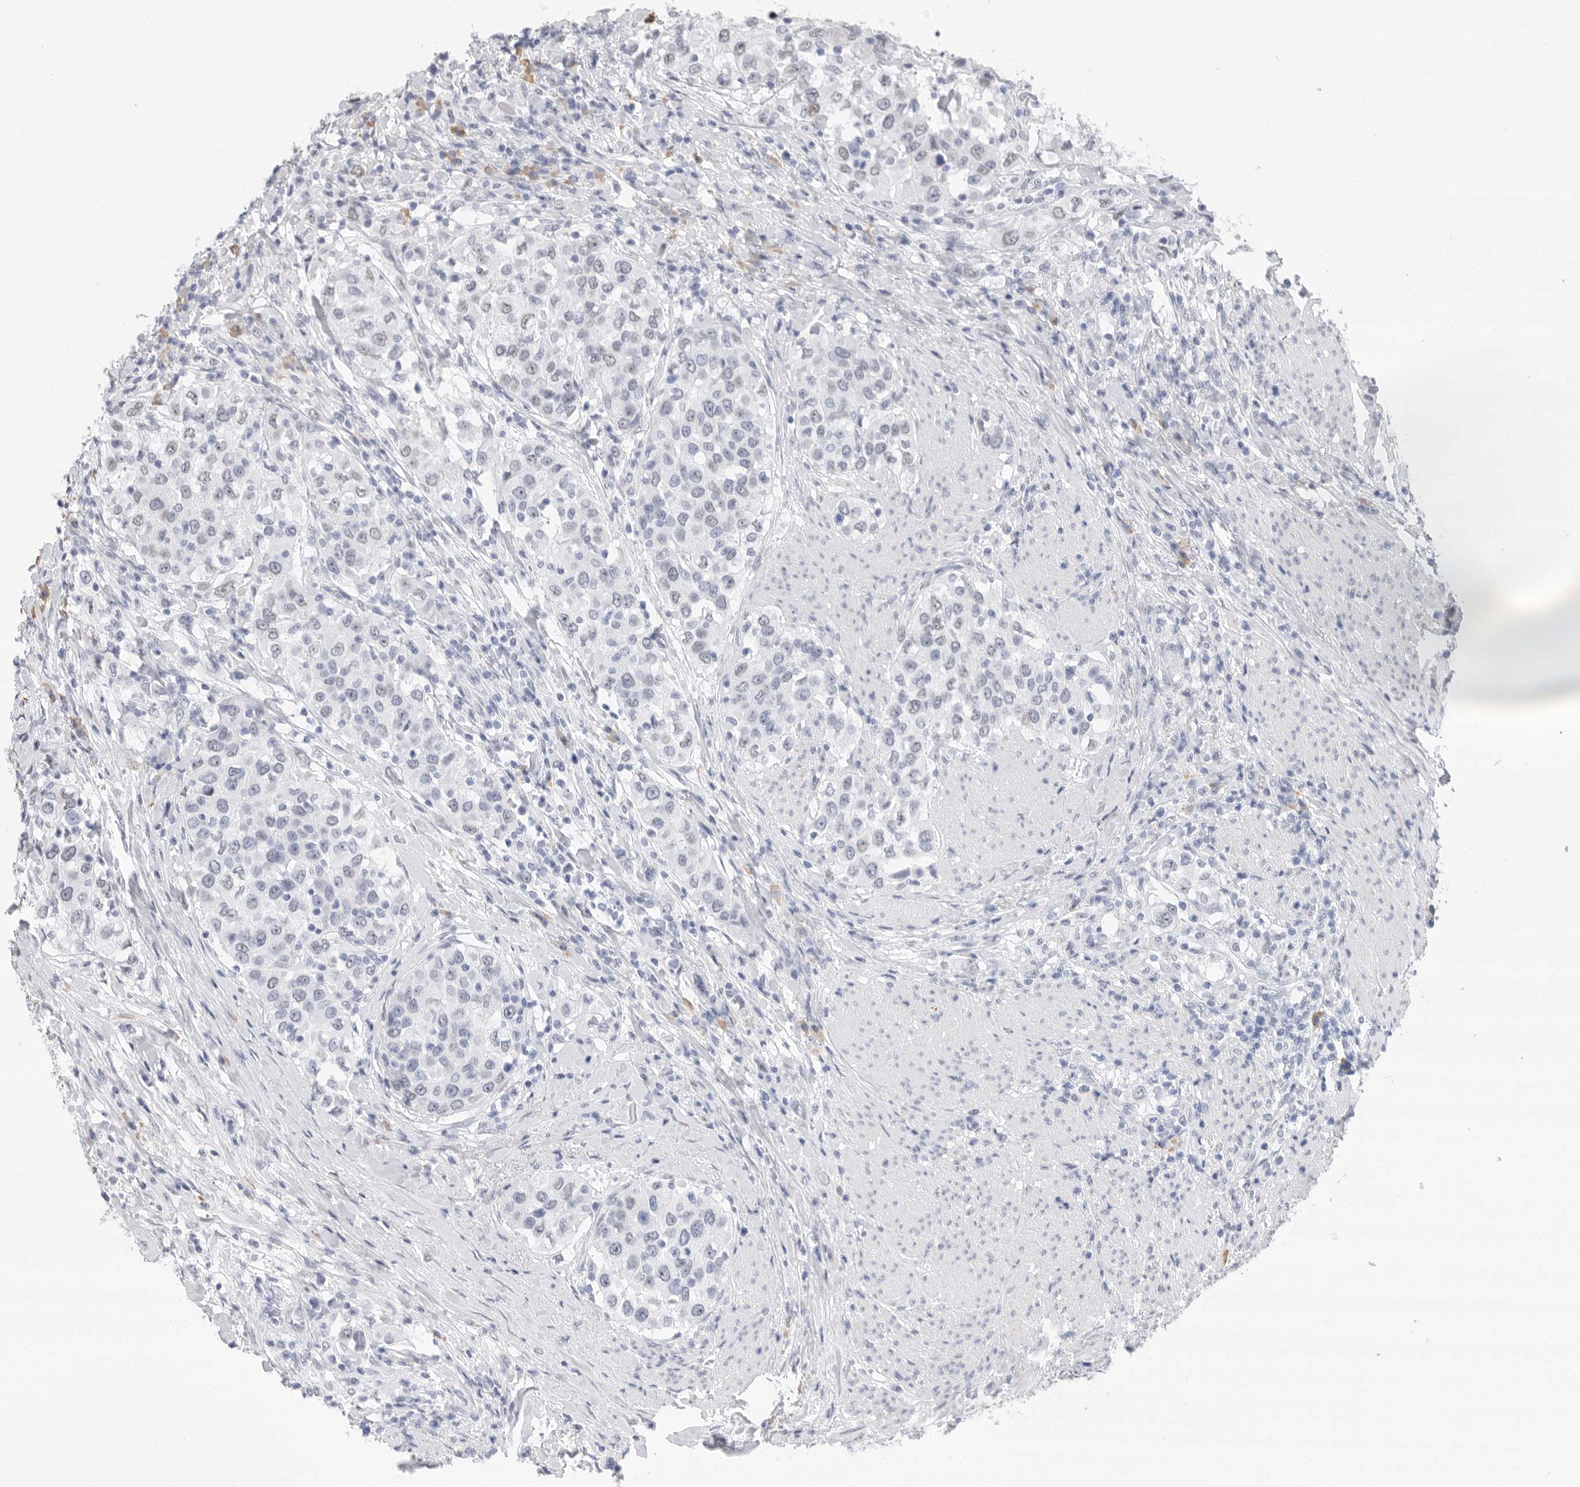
{"staining": {"intensity": "negative", "quantity": "none", "location": "none"}, "tissue": "urothelial cancer", "cell_type": "Tumor cells", "image_type": "cancer", "snomed": [{"axis": "morphology", "description": "Urothelial carcinoma, High grade"}, {"axis": "topography", "description": "Urinary bladder"}], "caption": "Tumor cells are negative for brown protein staining in urothelial carcinoma (high-grade).", "gene": "ARHGEF10", "patient": {"sex": "female", "age": 80}}